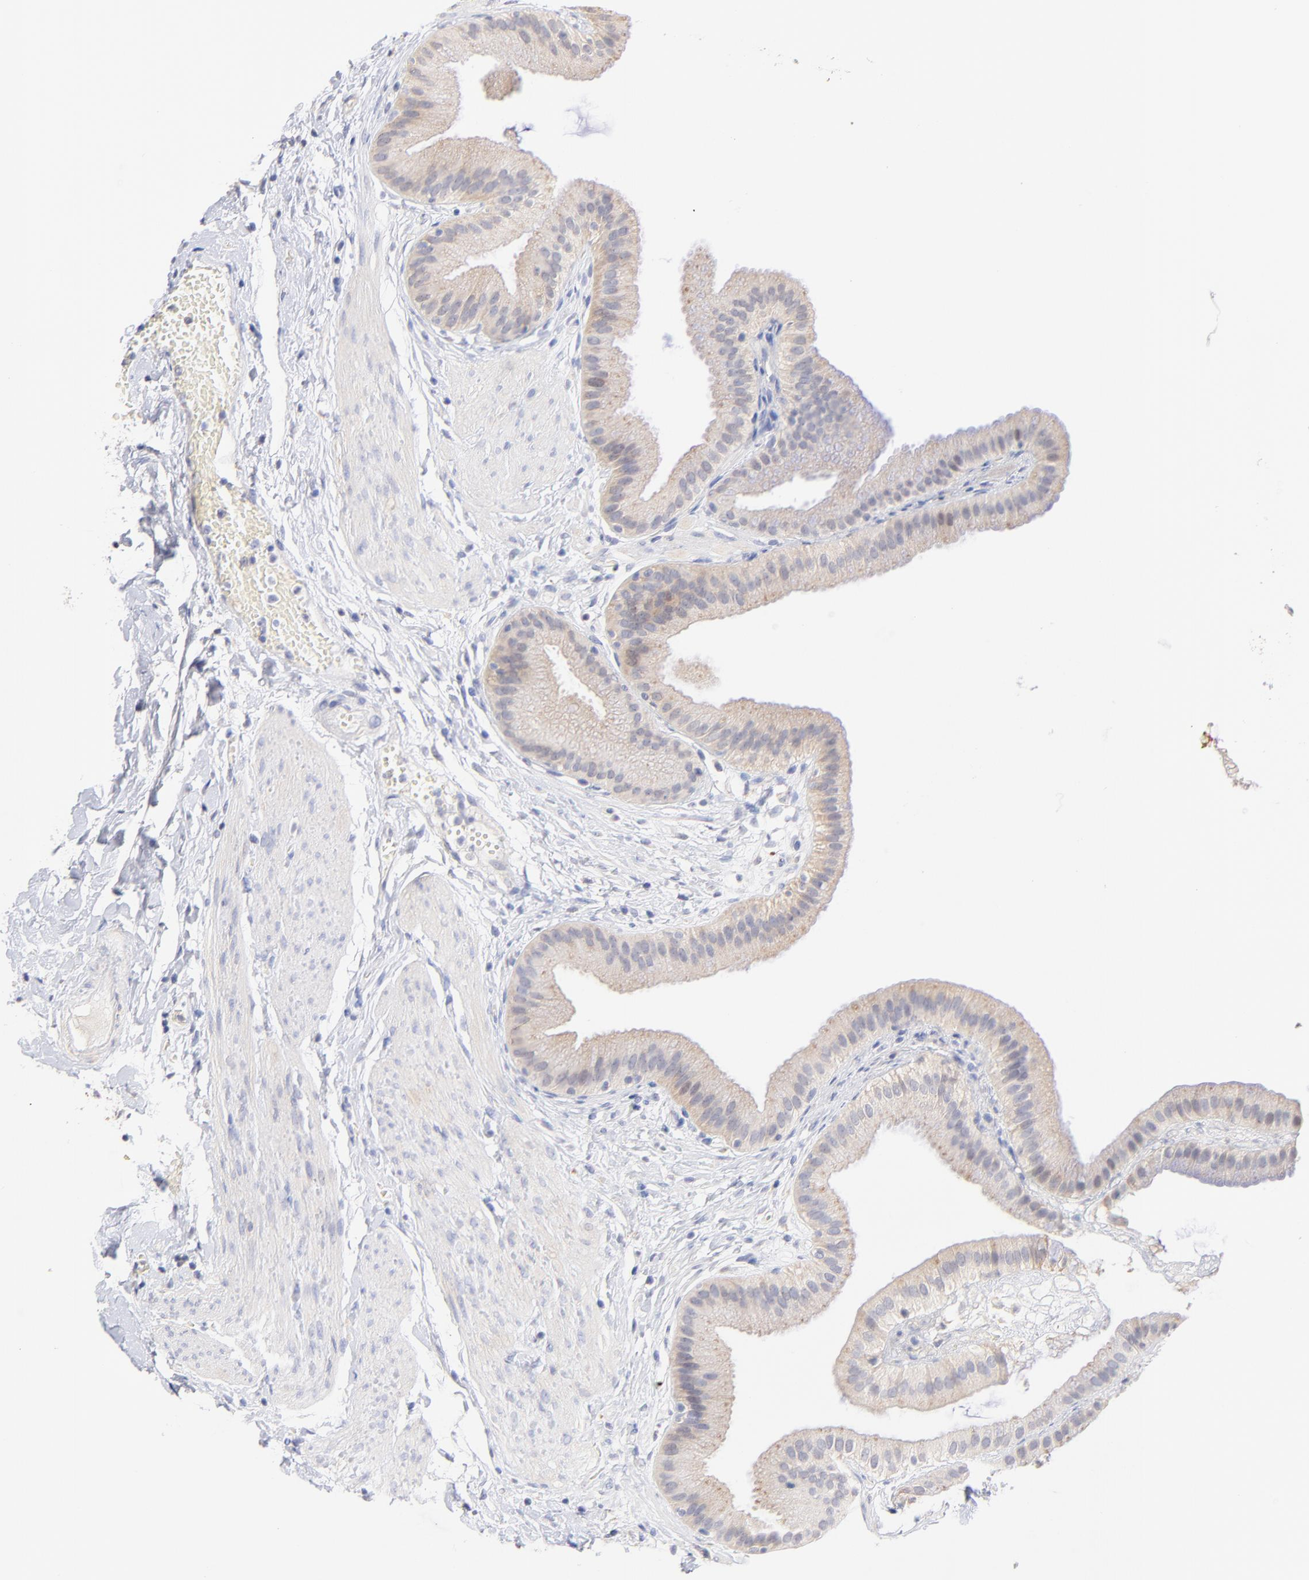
{"staining": {"intensity": "weak", "quantity": ">75%", "location": "cytoplasmic/membranous"}, "tissue": "gallbladder", "cell_type": "Glandular cells", "image_type": "normal", "snomed": [{"axis": "morphology", "description": "Normal tissue, NOS"}, {"axis": "topography", "description": "Gallbladder"}], "caption": "Immunohistochemical staining of benign human gallbladder exhibits >75% levels of weak cytoplasmic/membranous protein positivity in approximately >75% of glandular cells. (DAB (3,3'-diaminobenzidine) IHC, brown staining for protein, blue staining for nuclei).", "gene": "CFAP57", "patient": {"sex": "female", "age": 63}}